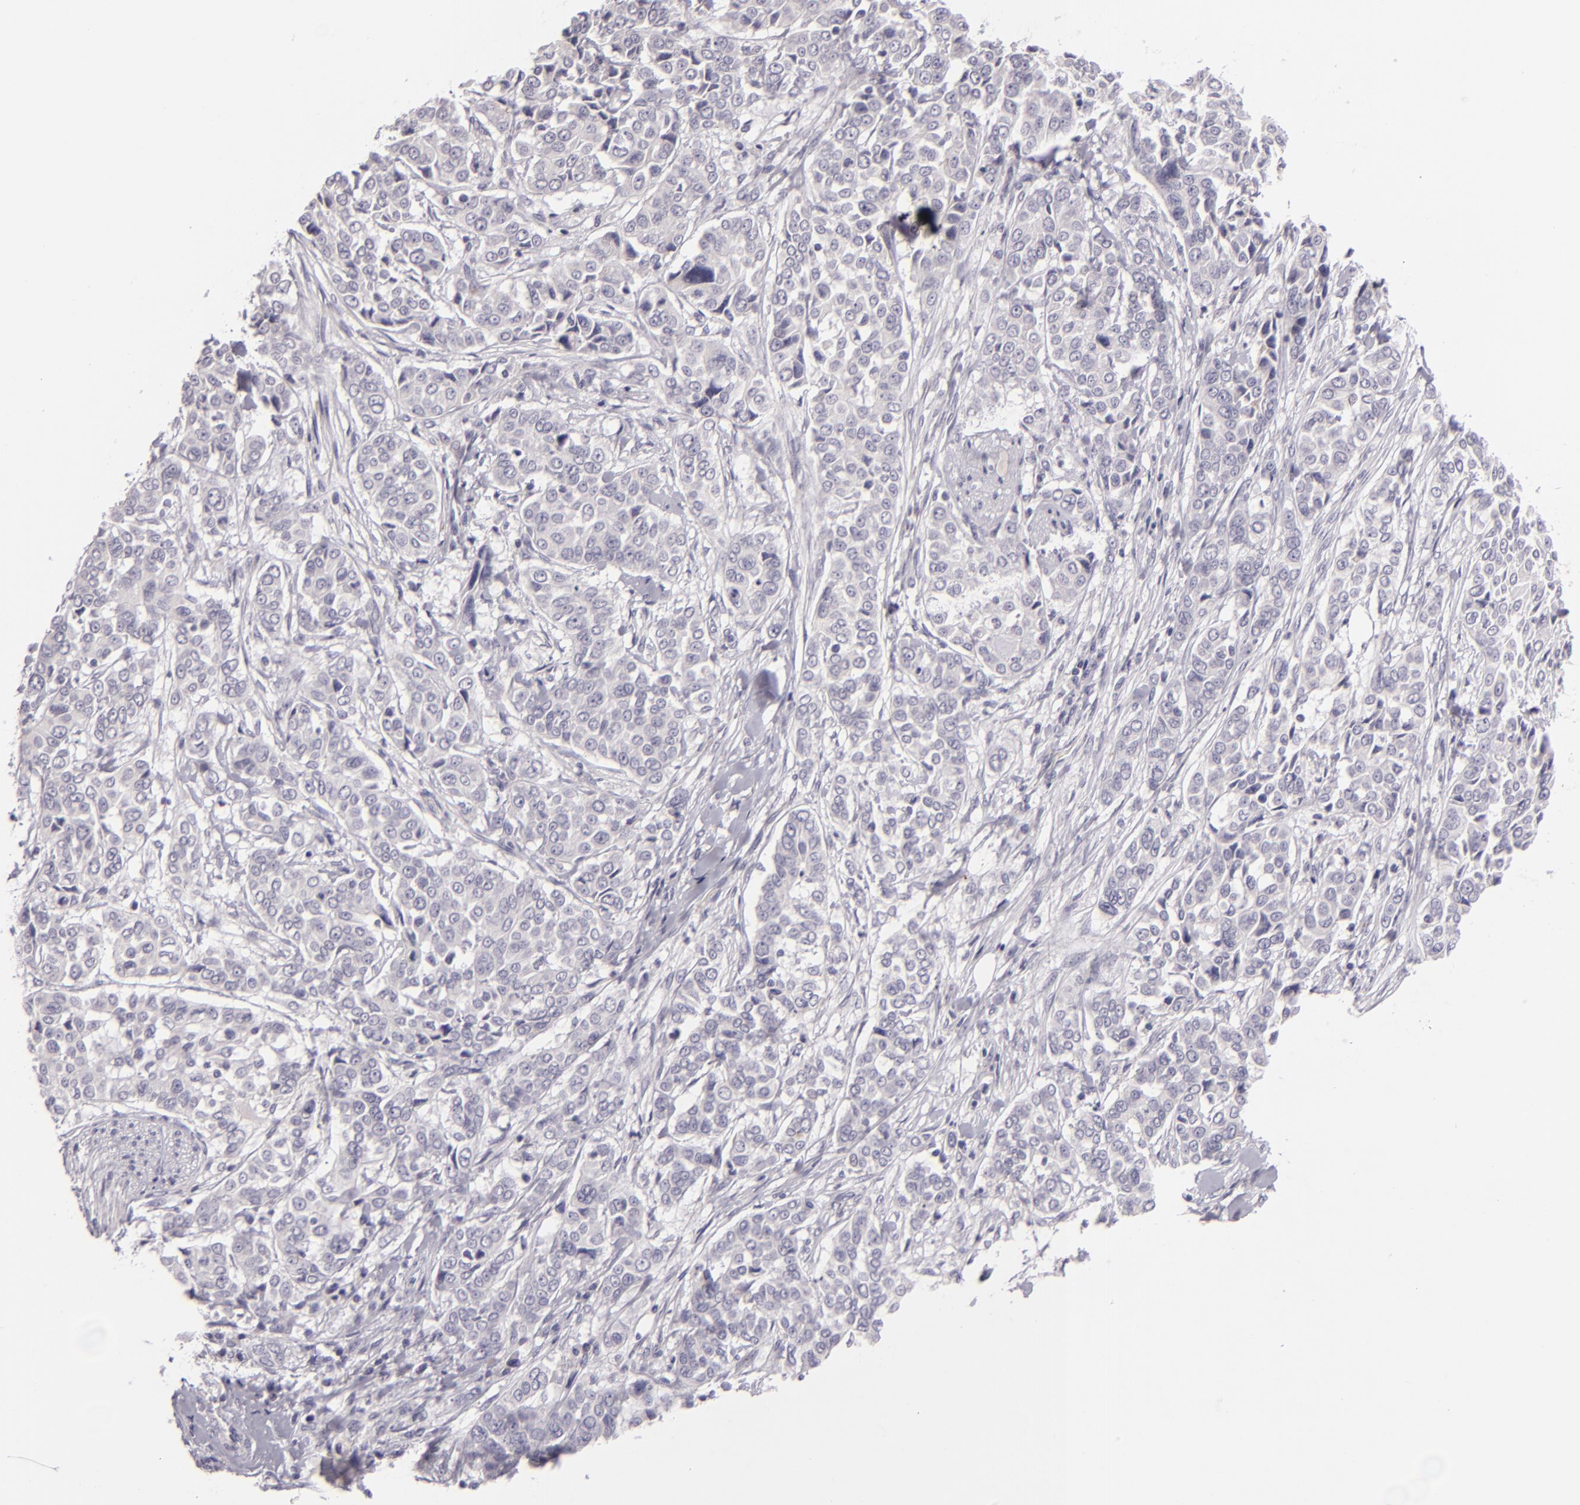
{"staining": {"intensity": "negative", "quantity": "none", "location": "none"}, "tissue": "pancreatic cancer", "cell_type": "Tumor cells", "image_type": "cancer", "snomed": [{"axis": "morphology", "description": "Adenocarcinoma, NOS"}, {"axis": "topography", "description": "Pancreas"}], "caption": "Pancreatic adenocarcinoma stained for a protein using IHC demonstrates no expression tumor cells.", "gene": "EGFL6", "patient": {"sex": "female", "age": 52}}